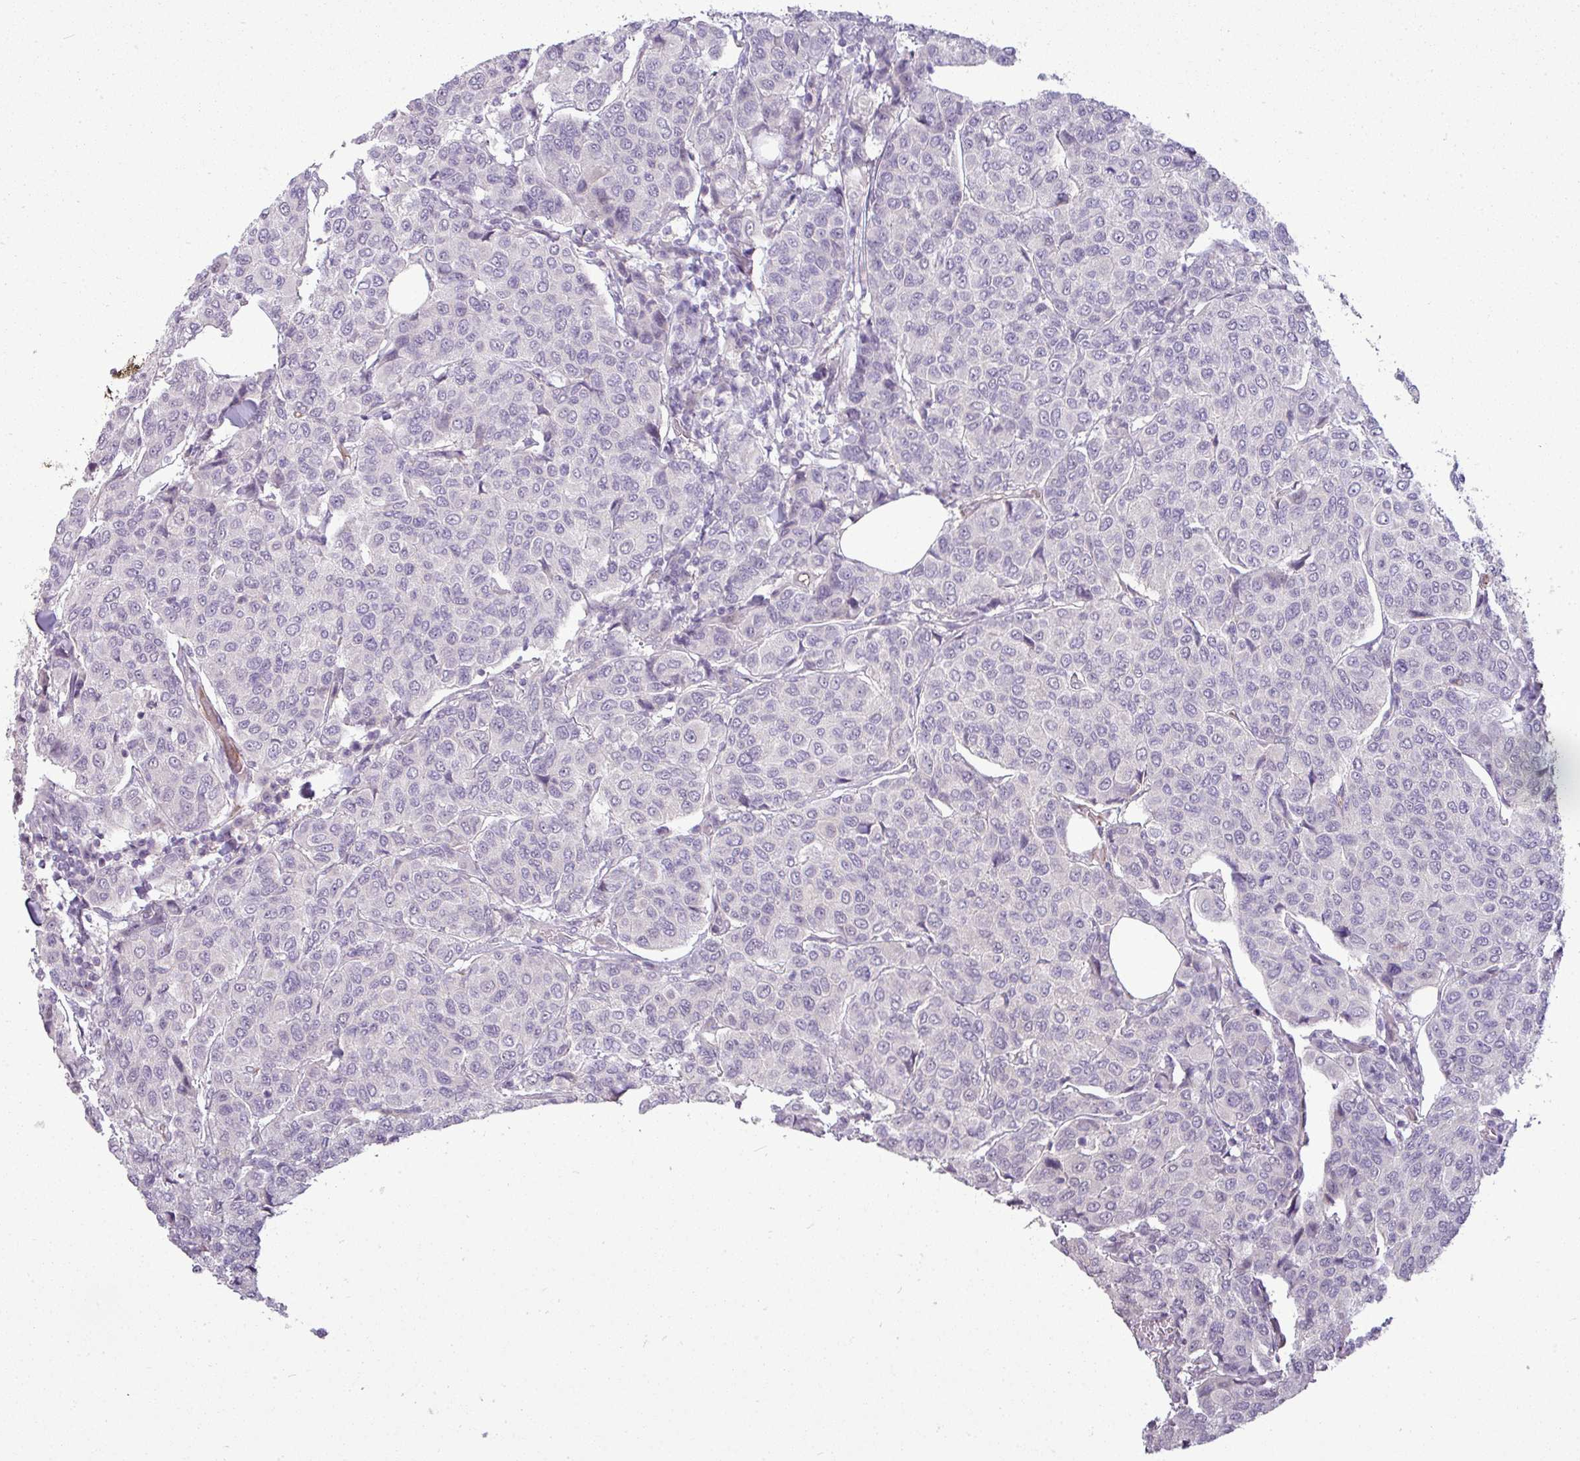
{"staining": {"intensity": "negative", "quantity": "none", "location": "none"}, "tissue": "breast cancer", "cell_type": "Tumor cells", "image_type": "cancer", "snomed": [{"axis": "morphology", "description": "Duct carcinoma"}, {"axis": "topography", "description": "Breast"}], "caption": "Immunohistochemistry (IHC) of human intraductal carcinoma (breast) displays no expression in tumor cells.", "gene": "APOM", "patient": {"sex": "female", "age": 55}}